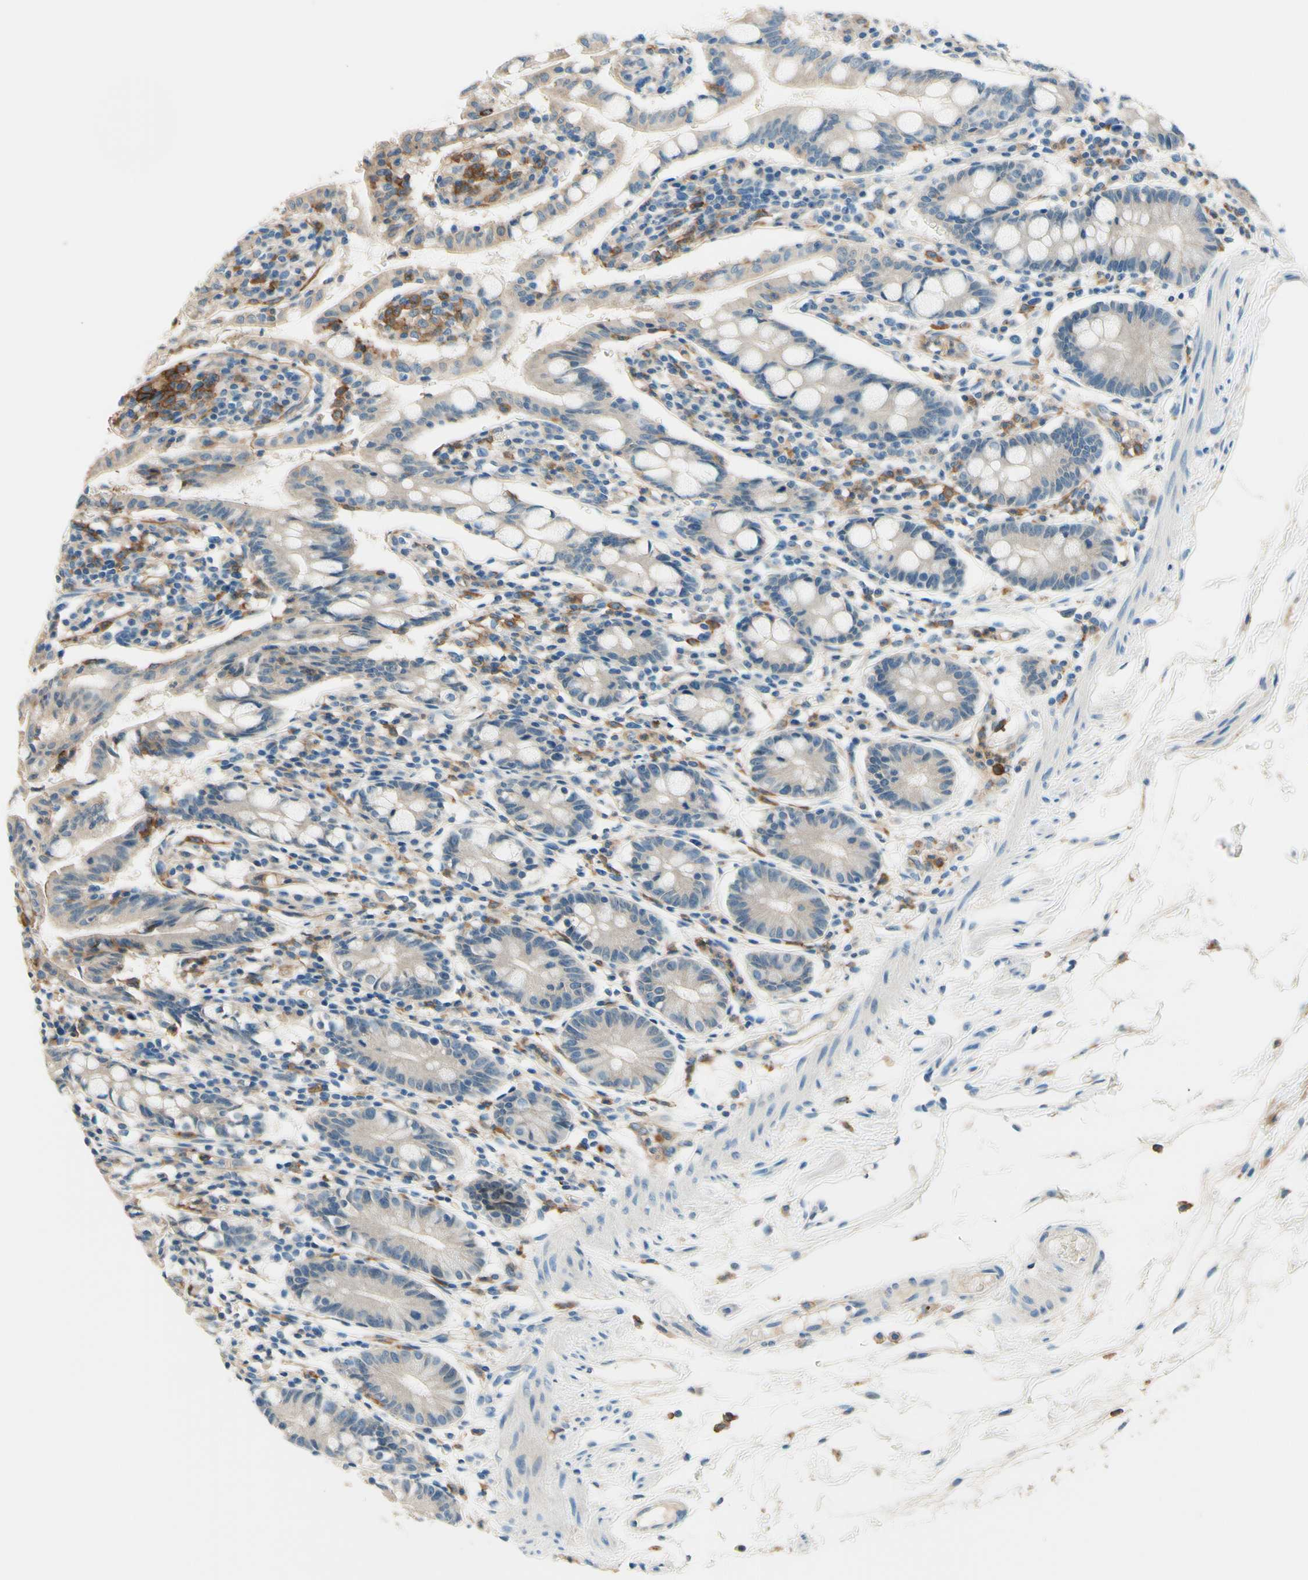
{"staining": {"intensity": "weak", "quantity": "25%-75%", "location": "cytoplasmic/membranous"}, "tissue": "small intestine", "cell_type": "Glandular cells", "image_type": "normal", "snomed": [{"axis": "morphology", "description": "Normal tissue, NOS"}, {"axis": "morphology", "description": "Cystadenocarcinoma, serous, Metastatic site"}, {"axis": "topography", "description": "Small intestine"}], "caption": "Immunohistochemistry of unremarkable small intestine reveals low levels of weak cytoplasmic/membranous staining in about 25%-75% of glandular cells.", "gene": "SIGLEC9", "patient": {"sex": "female", "age": 61}}